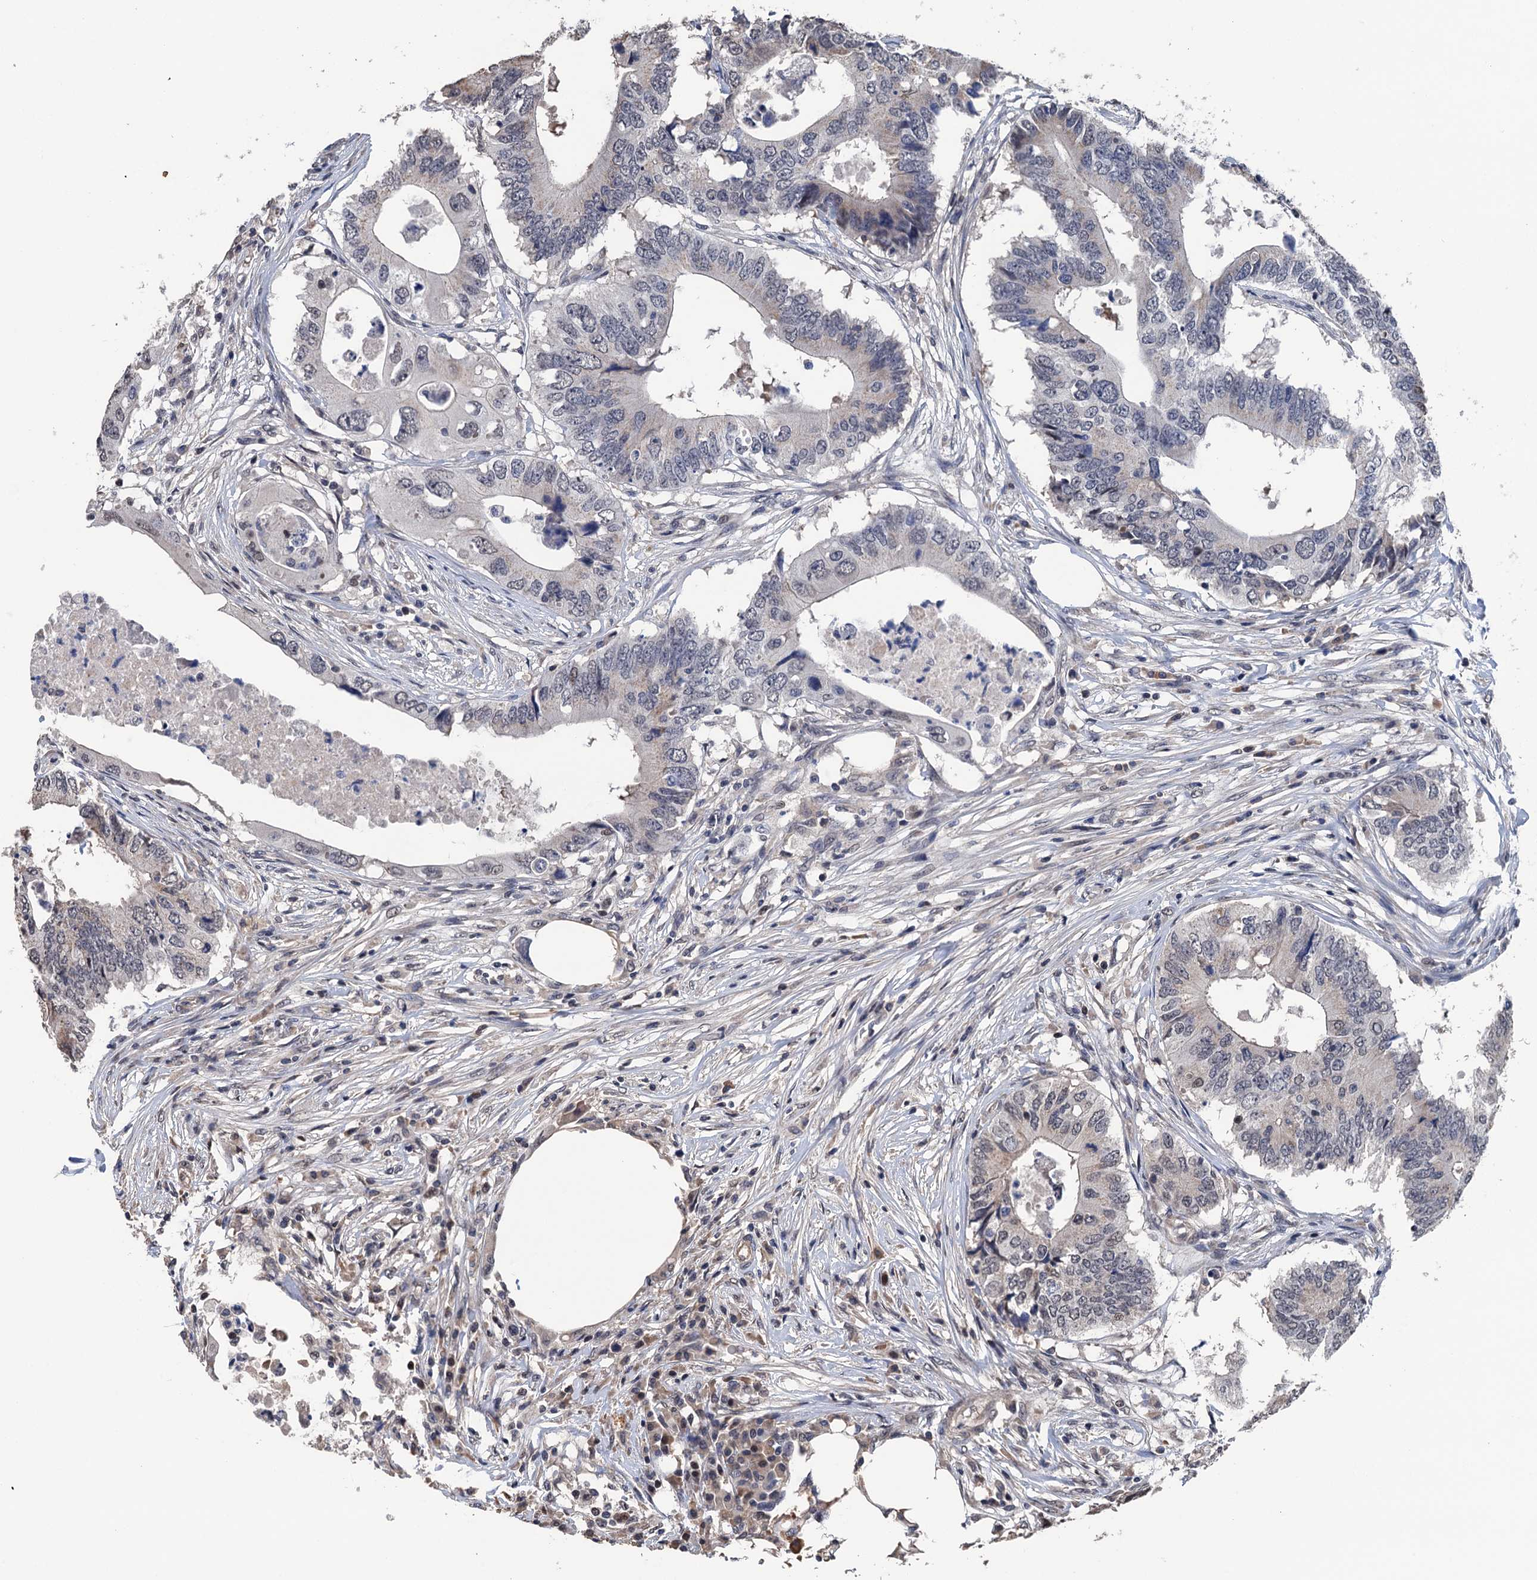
{"staining": {"intensity": "negative", "quantity": "none", "location": "none"}, "tissue": "colorectal cancer", "cell_type": "Tumor cells", "image_type": "cancer", "snomed": [{"axis": "morphology", "description": "Adenocarcinoma, NOS"}, {"axis": "topography", "description": "Colon"}], "caption": "Image shows no significant protein staining in tumor cells of colorectal adenocarcinoma.", "gene": "ART5", "patient": {"sex": "male", "age": 71}}